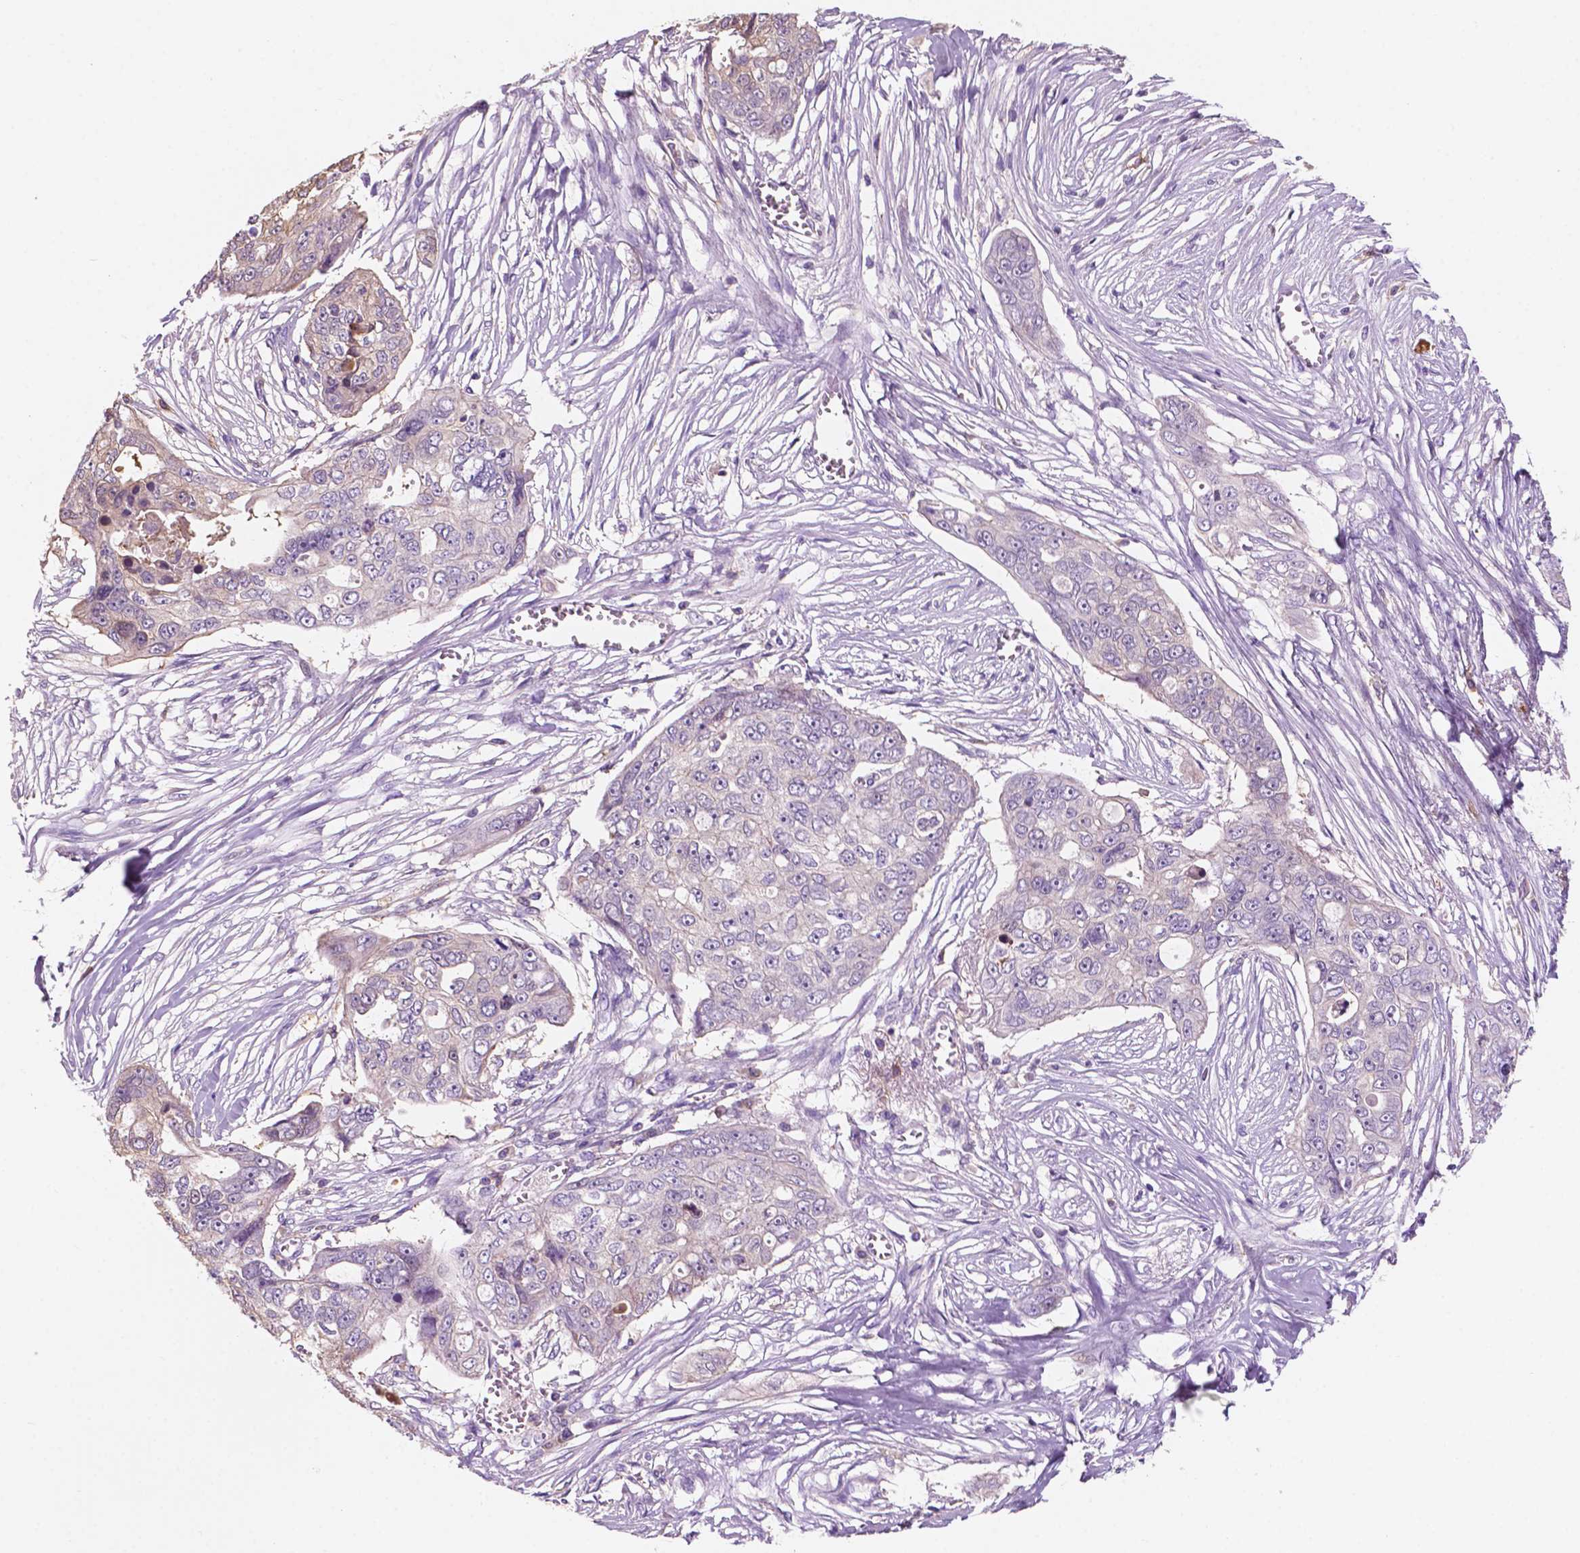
{"staining": {"intensity": "negative", "quantity": "none", "location": "none"}, "tissue": "ovarian cancer", "cell_type": "Tumor cells", "image_type": "cancer", "snomed": [{"axis": "morphology", "description": "Carcinoma, endometroid"}, {"axis": "topography", "description": "Ovary"}], "caption": "Protein analysis of ovarian endometroid carcinoma shows no significant positivity in tumor cells.", "gene": "SEMA4A", "patient": {"sex": "female", "age": 70}}